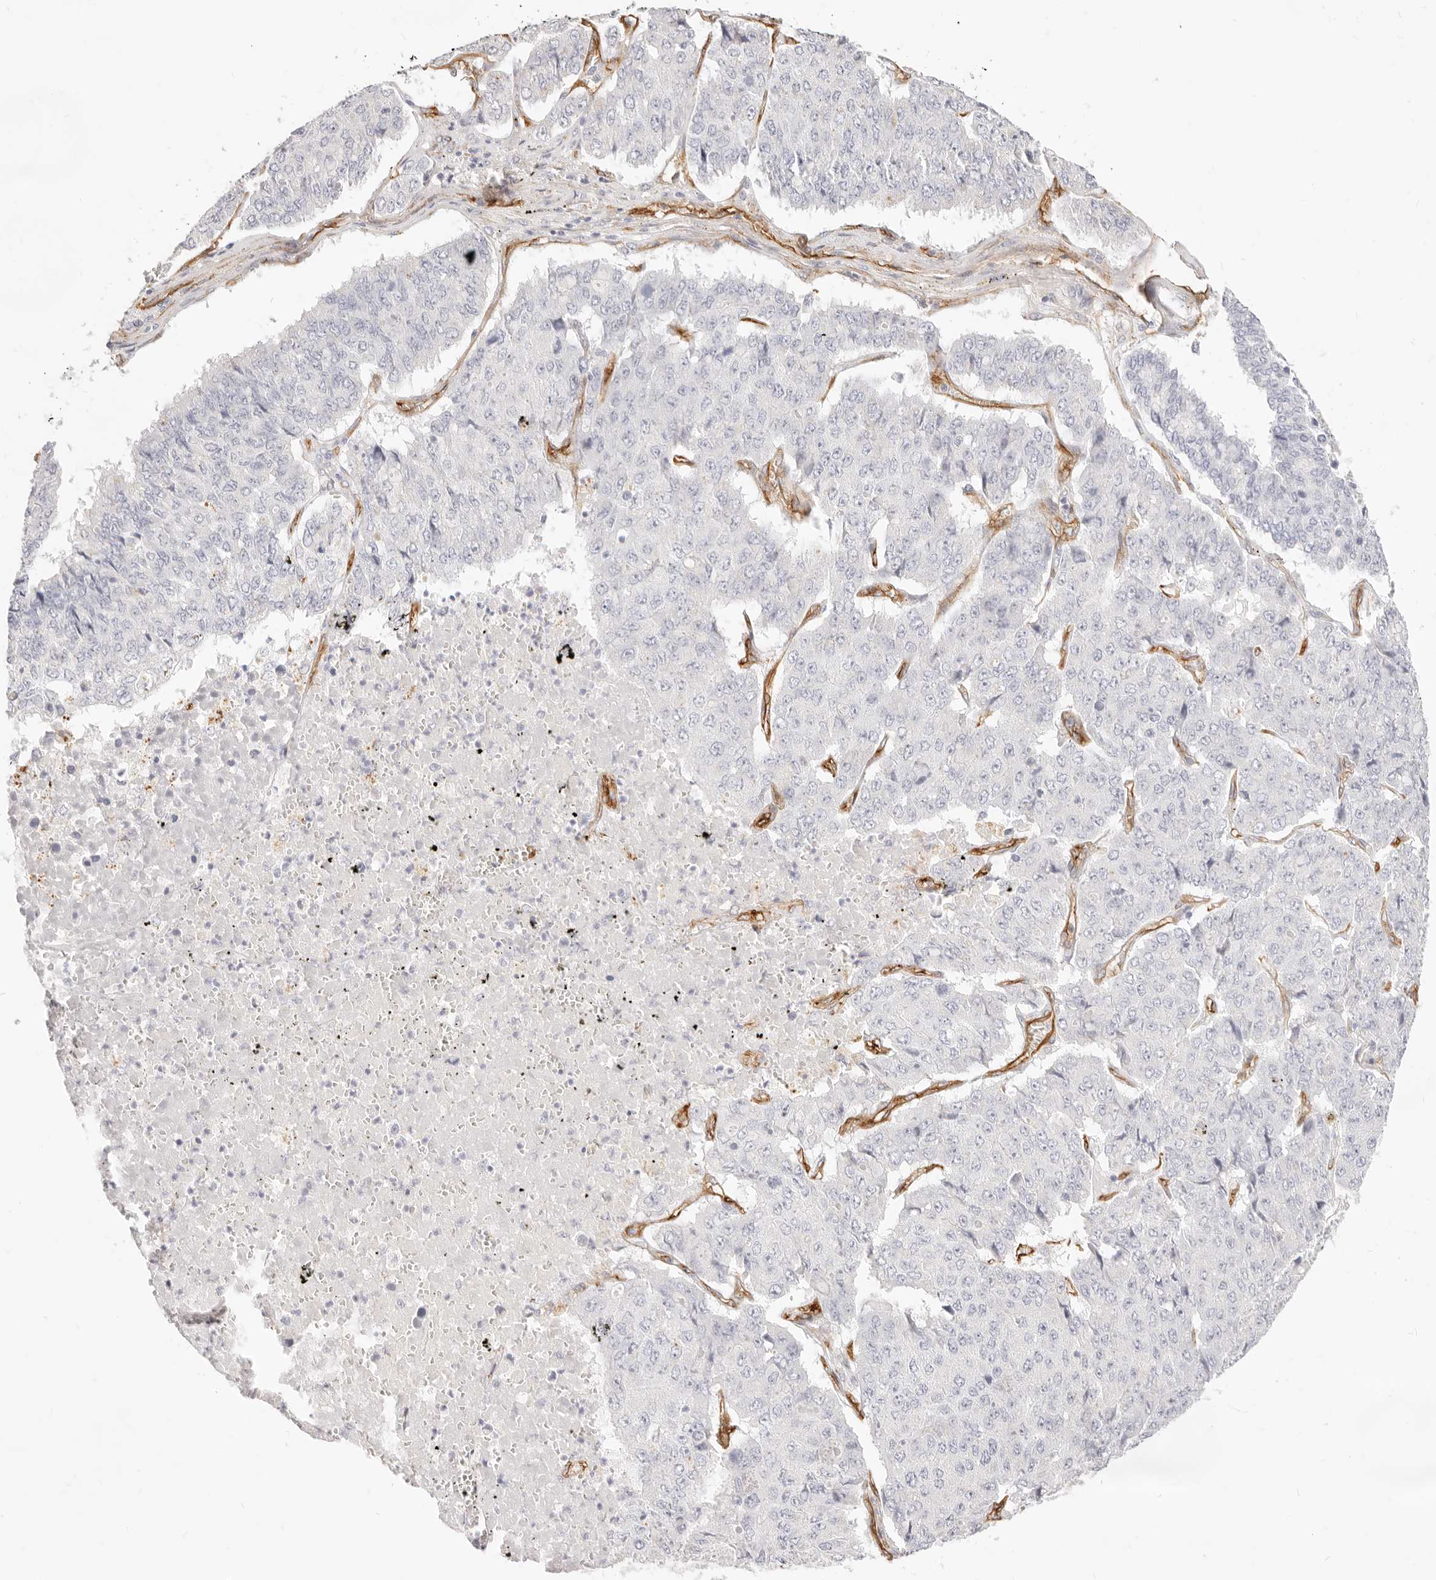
{"staining": {"intensity": "negative", "quantity": "none", "location": "none"}, "tissue": "pancreatic cancer", "cell_type": "Tumor cells", "image_type": "cancer", "snomed": [{"axis": "morphology", "description": "Adenocarcinoma, NOS"}, {"axis": "topography", "description": "Pancreas"}], "caption": "Human pancreatic cancer (adenocarcinoma) stained for a protein using immunohistochemistry demonstrates no staining in tumor cells.", "gene": "NUS1", "patient": {"sex": "male", "age": 50}}